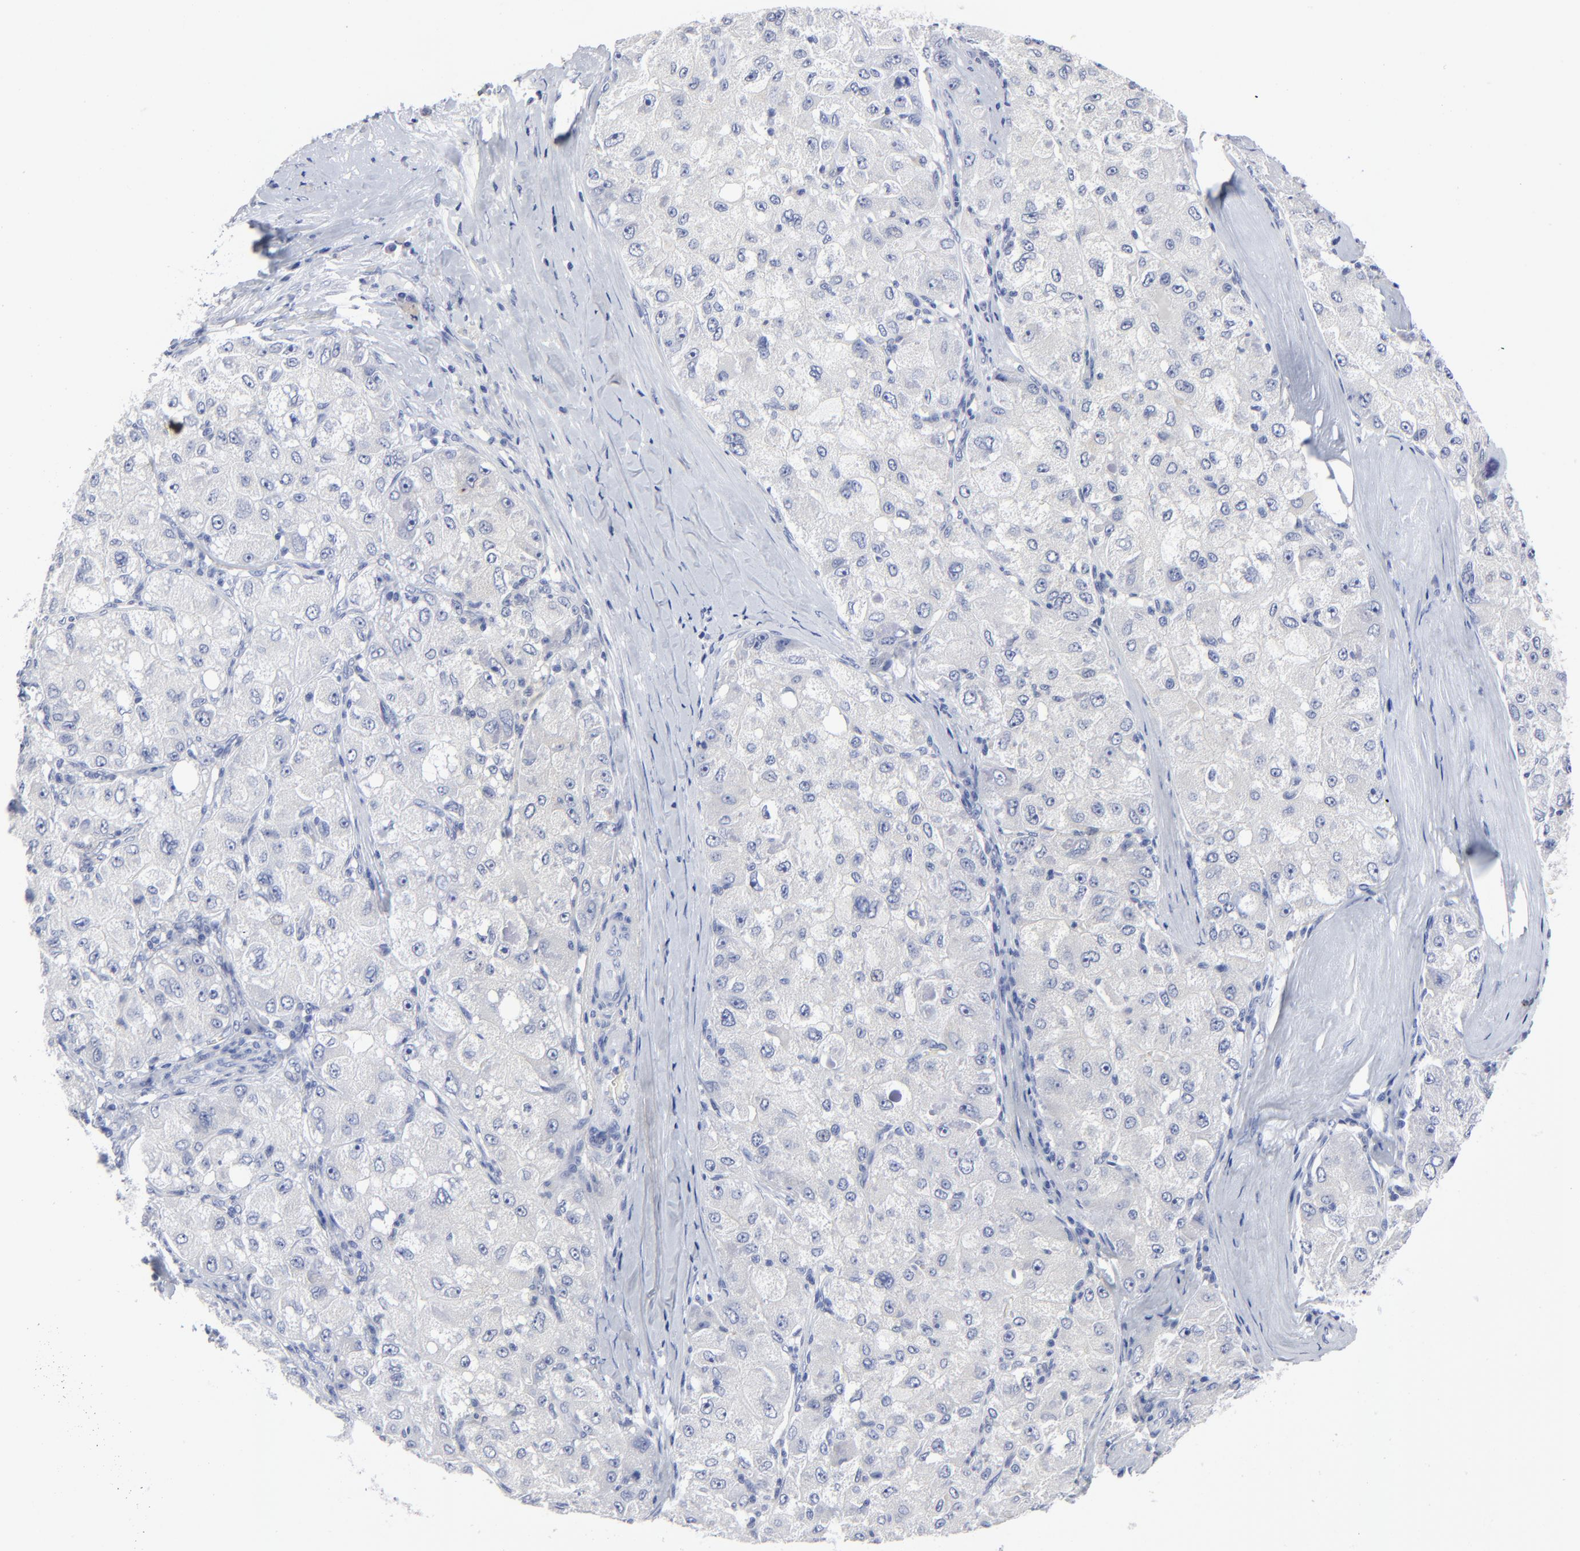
{"staining": {"intensity": "negative", "quantity": "none", "location": "none"}, "tissue": "liver cancer", "cell_type": "Tumor cells", "image_type": "cancer", "snomed": [{"axis": "morphology", "description": "Carcinoma, Hepatocellular, NOS"}, {"axis": "topography", "description": "Liver"}], "caption": "High power microscopy micrograph of an immunohistochemistry image of hepatocellular carcinoma (liver), revealing no significant positivity in tumor cells. (DAB (3,3'-diaminobenzidine) IHC visualized using brightfield microscopy, high magnification).", "gene": "CLEC4G", "patient": {"sex": "male", "age": 80}}